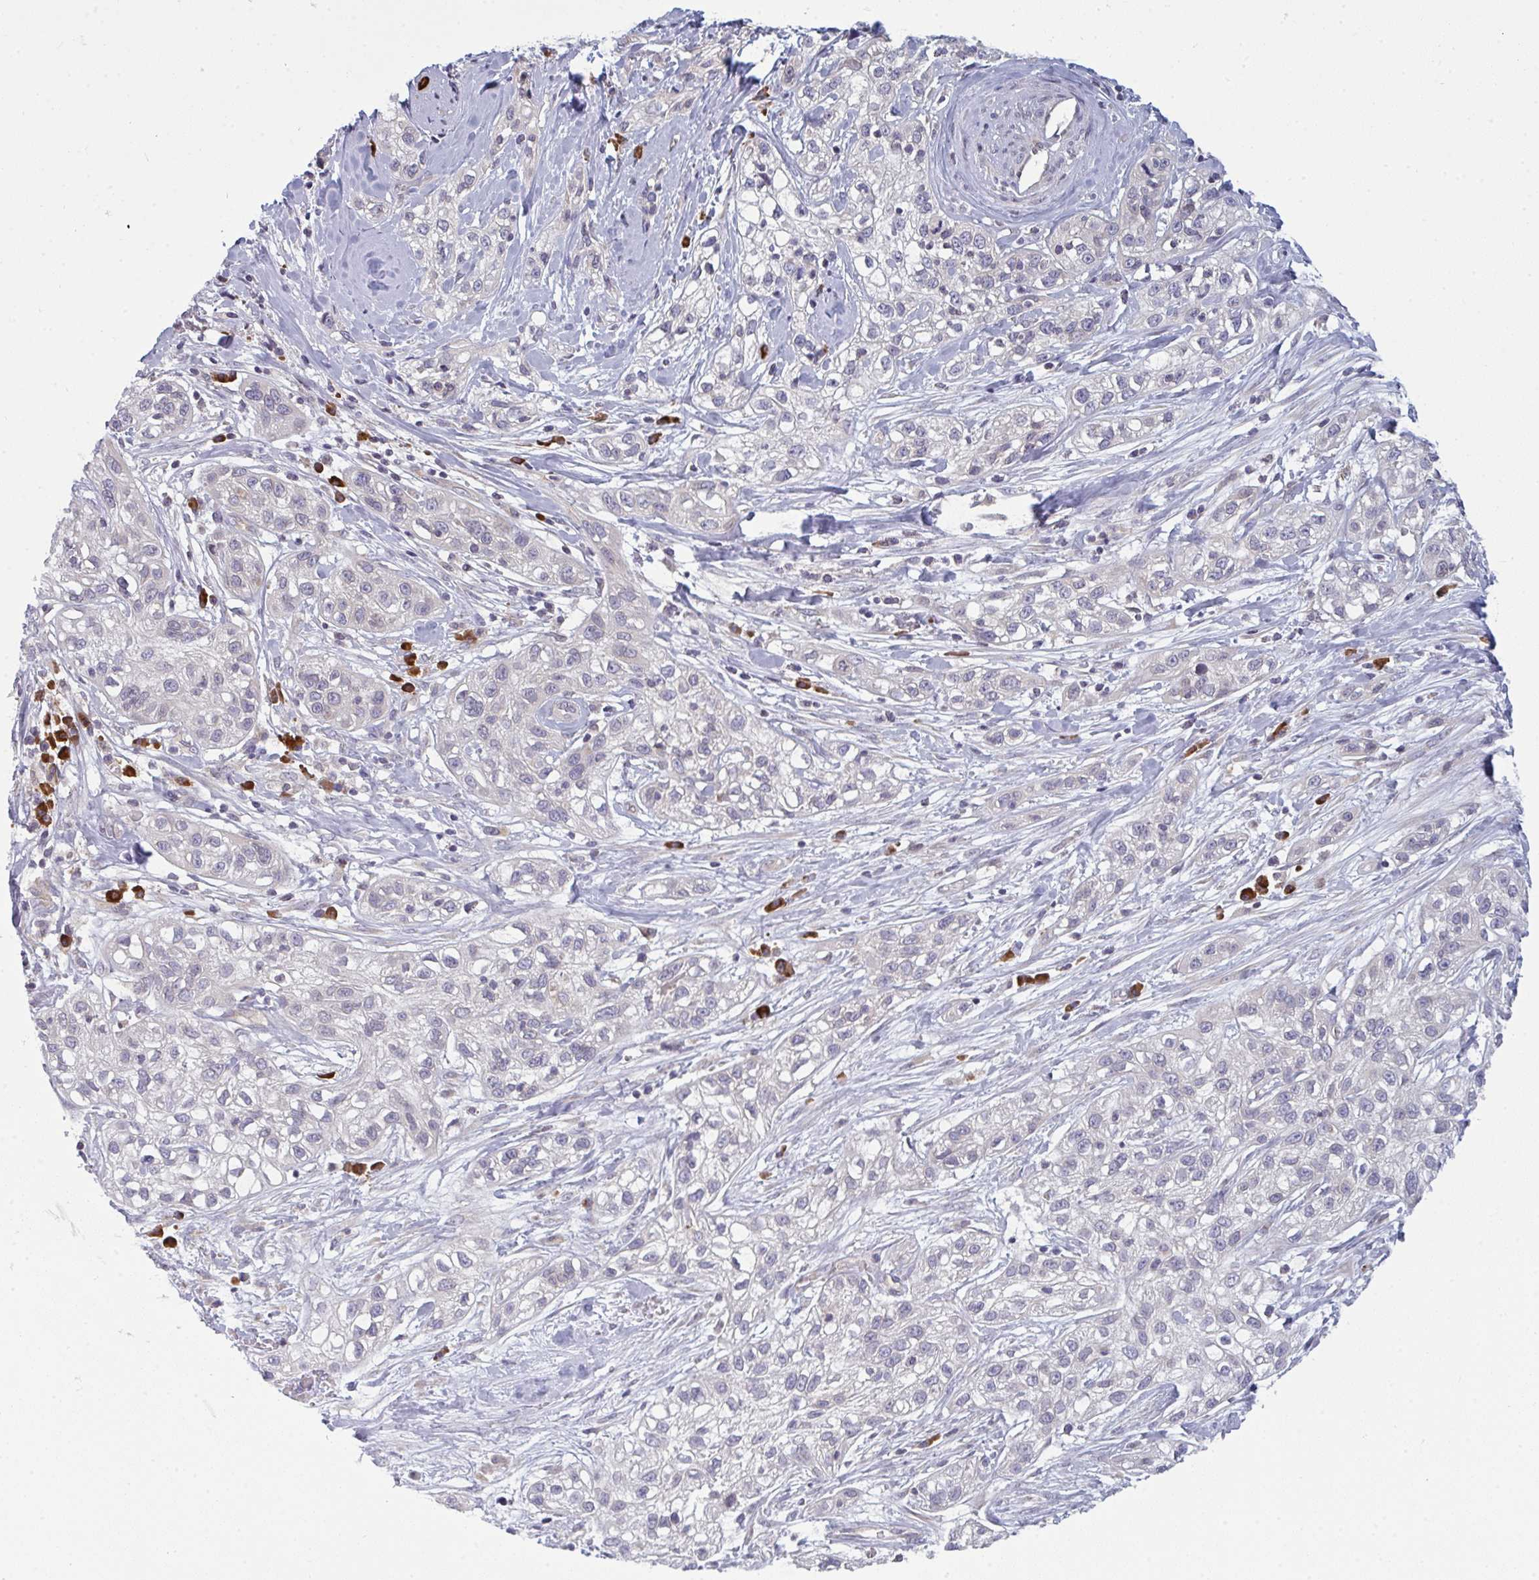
{"staining": {"intensity": "negative", "quantity": "none", "location": "none"}, "tissue": "skin cancer", "cell_type": "Tumor cells", "image_type": "cancer", "snomed": [{"axis": "morphology", "description": "Squamous cell carcinoma, NOS"}, {"axis": "topography", "description": "Skin"}], "caption": "The immunohistochemistry micrograph has no significant positivity in tumor cells of skin cancer tissue.", "gene": "LYSMD4", "patient": {"sex": "male", "age": 82}}